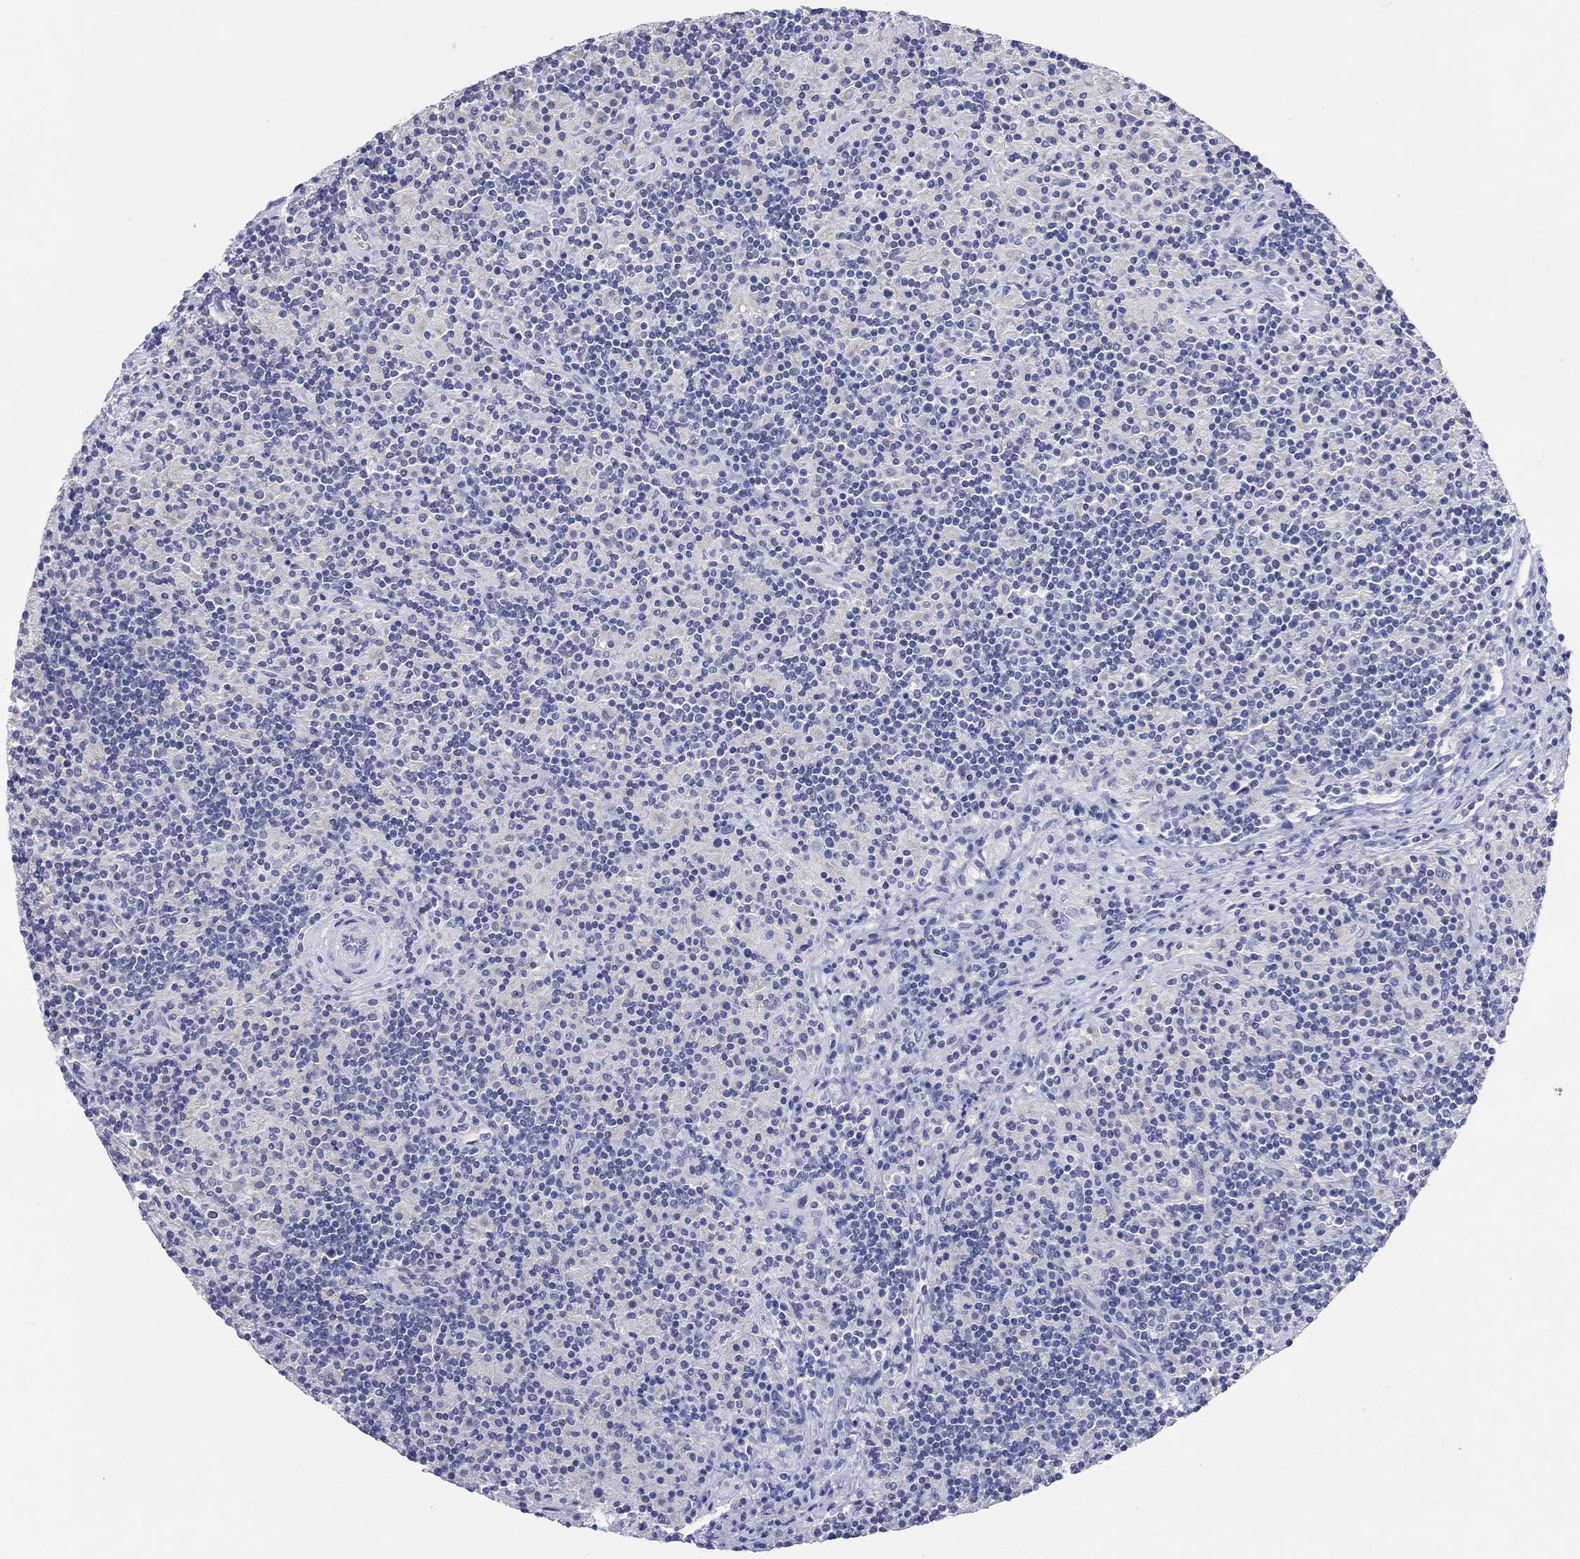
{"staining": {"intensity": "negative", "quantity": "none", "location": "none"}, "tissue": "lymphoma", "cell_type": "Tumor cells", "image_type": "cancer", "snomed": [{"axis": "morphology", "description": "Hodgkin's disease, NOS"}, {"axis": "topography", "description": "Lymph node"}], "caption": "Hodgkin's disease was stained to show a protein in brown. There is no significant staining in tumor cells. (Stains: DAB (3,3'-diaminobenzidine) immunohistochemistry (IHC) with hematoxylin counter stain, Microscopy: brightfield microscopy at high magnification).", "gene": "FBP2", "patient": {"sex": "male", "age": 70}}